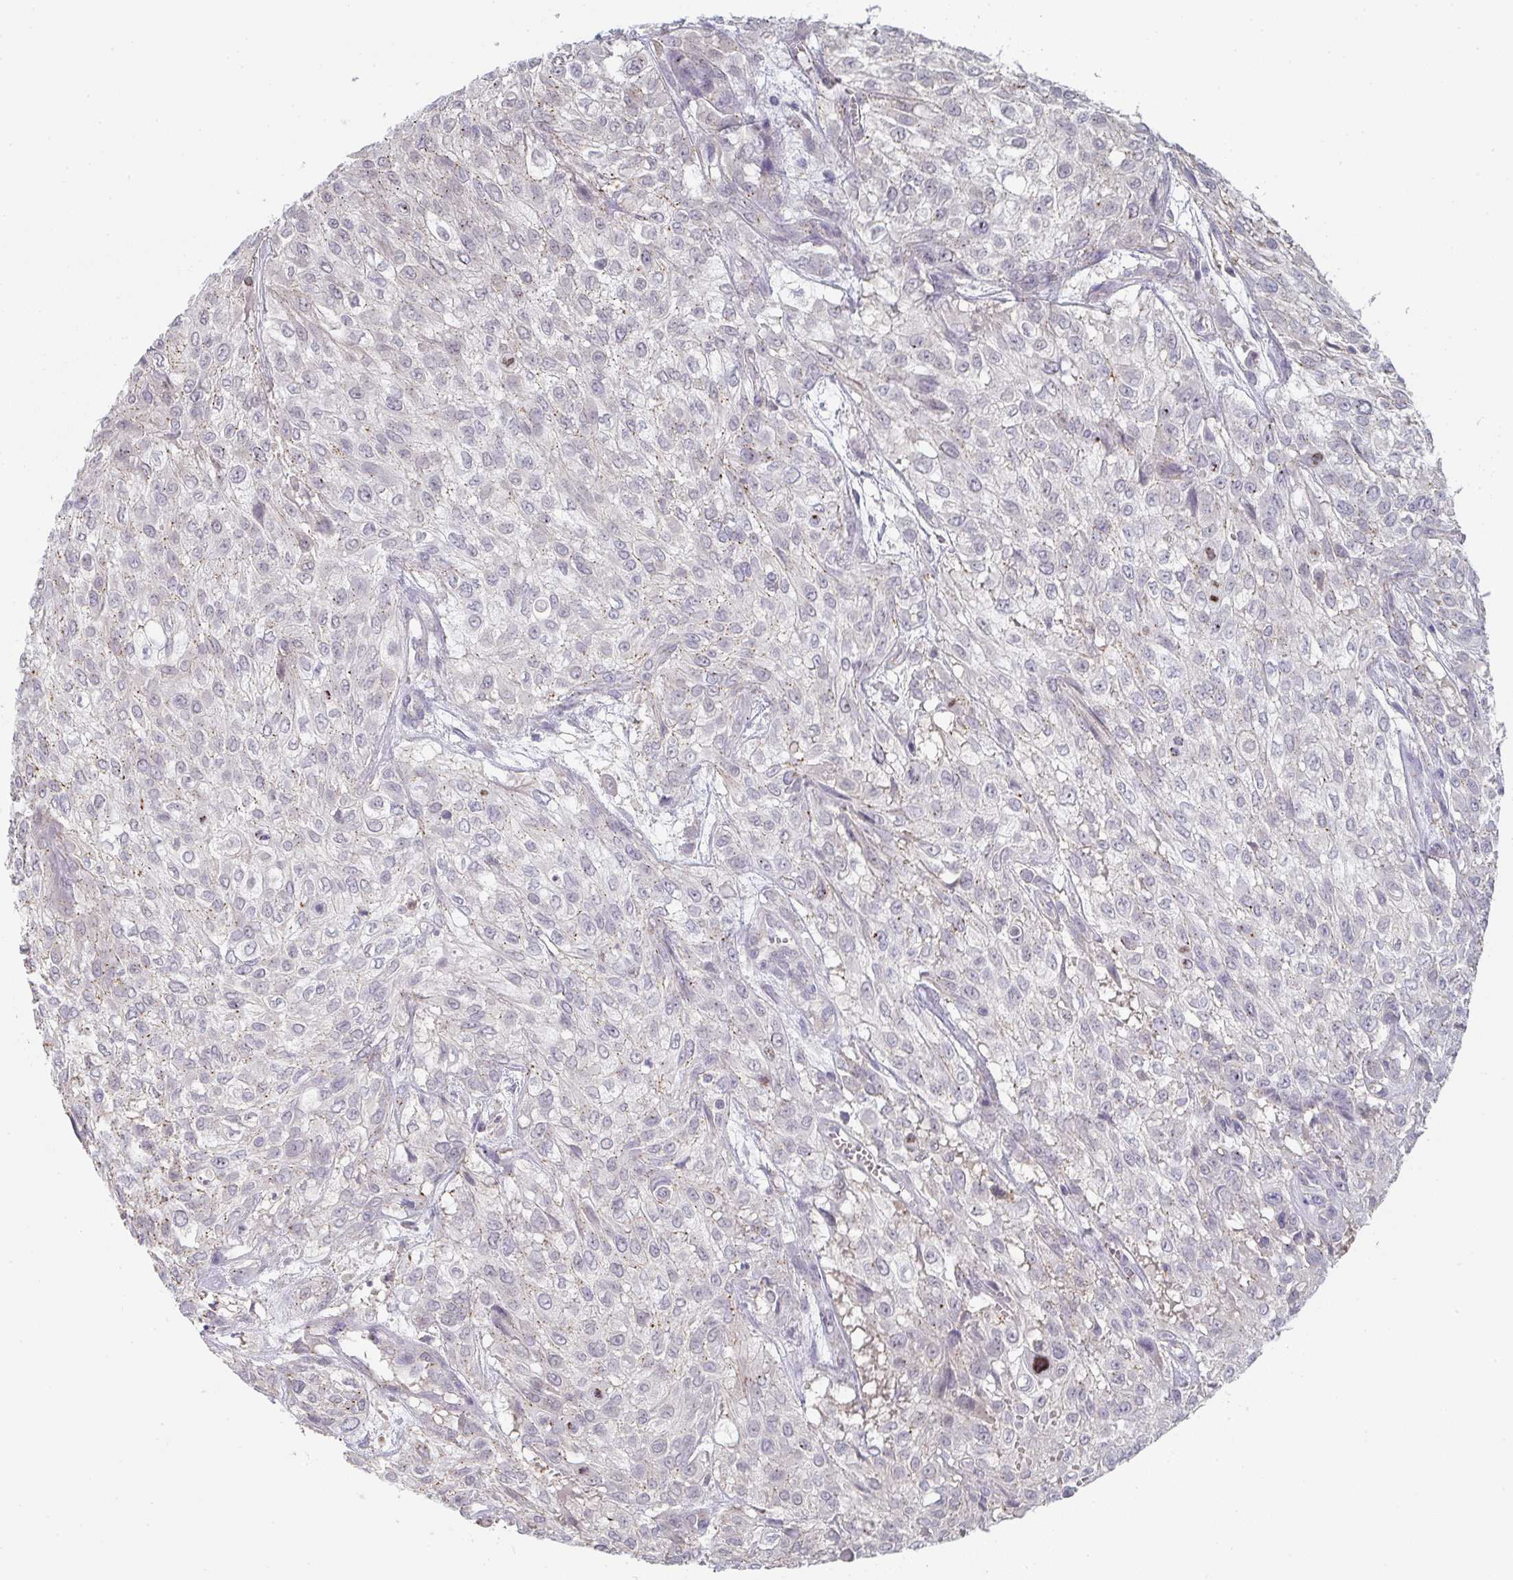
{"staining": {"intensity": "negative", "quantity": "none", "location": "none"}, "tissue": "urothelial cancer", "cell_type": "Tumor cells", "image_type": "cancer", "snomed": [{"axis": "morphology", "description": "Urothelial carcinoma, High grade"}, {"axis": "topography", "description": "Urinary bladder"}], "caption": "The photomicrograph exhibits no significant staining in tumor cells of high-grade urothelial carcinoma. (Brightfield microscopy of DAB (3,3'-diaminobenzidine) IHC at high magnification).", "gene": "CHMP5", "patient": {"sex": "male", "age": 57}}